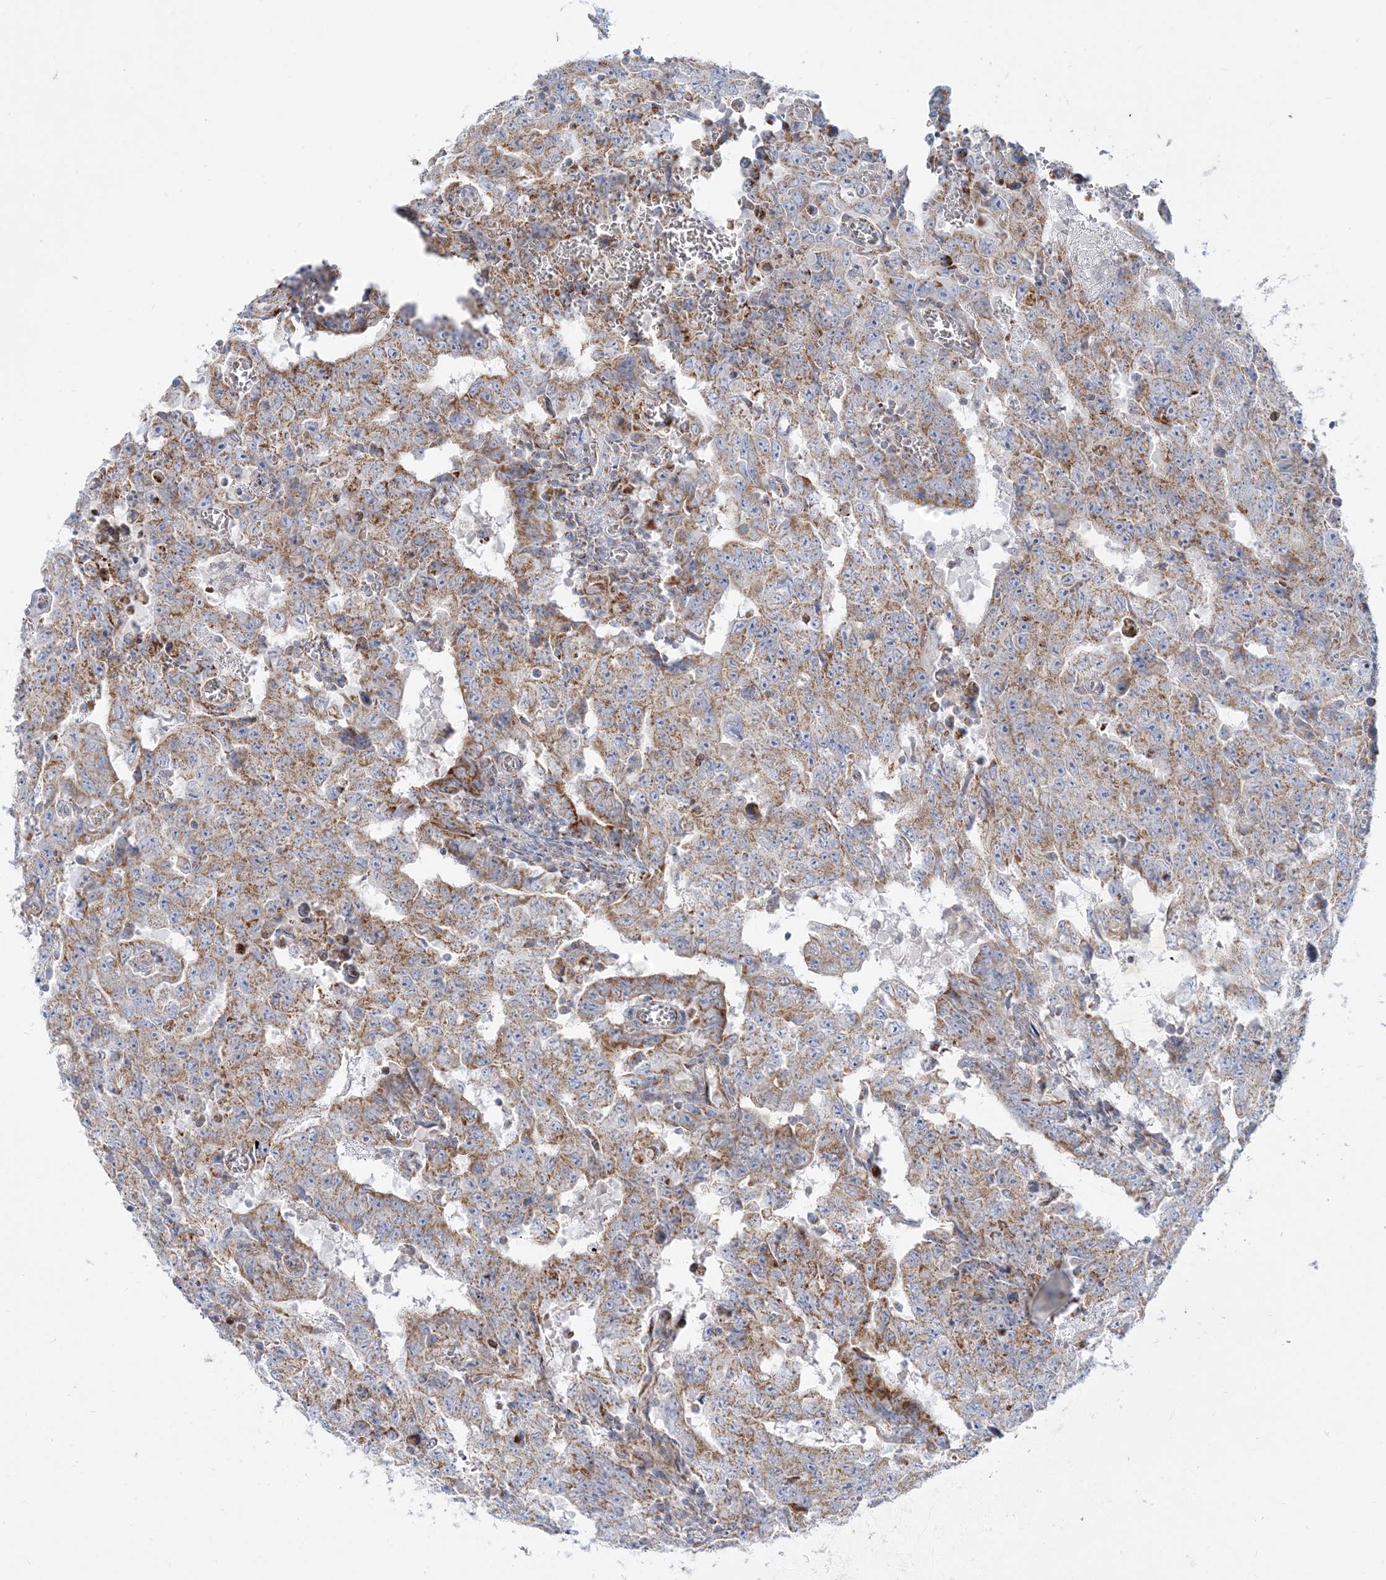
{"staining": {"intensity": "moderate", "quantity": ">75%", "location": "cytoplasmic/membranous"}, "tissue": "testis cancer", "cell_type": "Tumor cells", "image_type": "cancer", "snomed": [{"axis": "morphology", "description": "Carcinoma, Embryonal, NOS"}, {"axis": "topography", "description": "Testis"}], "caption": "A micrograph showing moderate cytoplasmic/membranous staining in approximately >75% of tumor cells in embryonal carcinoma (testis), as visualized by brown immunohistochemical staining.", "gene": "TBC1D14", "patient": {"sex": "male", "age": 26}}